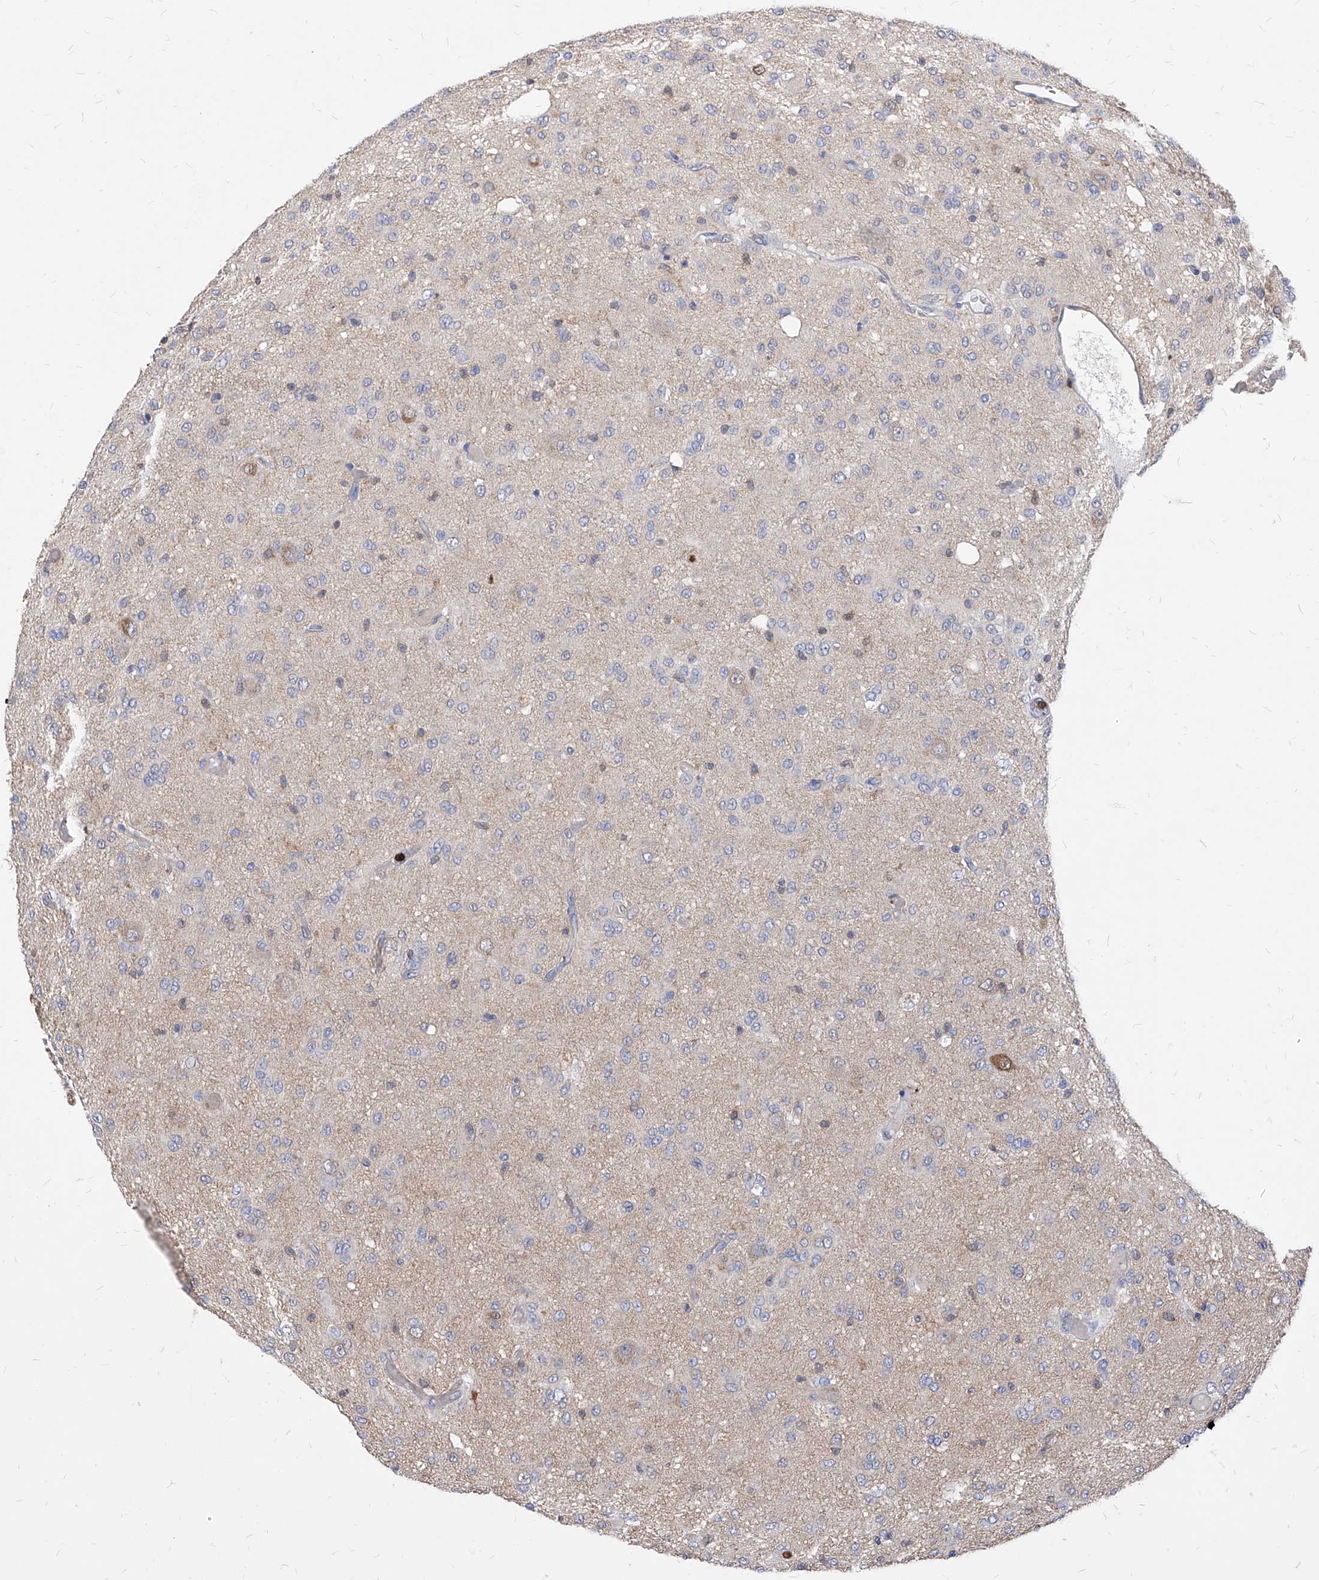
{"staining": {"intensity": "negative", "quantity": "none", "location": "none"}, "tissue": "glioma", "cell_type": "Tumor cells", "image_type": "cancer", "snomed": [{"axis": "morphology", "description": "Glioma, malignant, High grade"}, {"axis": "topography", "description": "Brain"}], "caption": "This is a image of IHC staining of glioma, which shows no staining in tumor cells.", "gene": "ABRACL", "patient": {"sex": "female", "age": 59}}